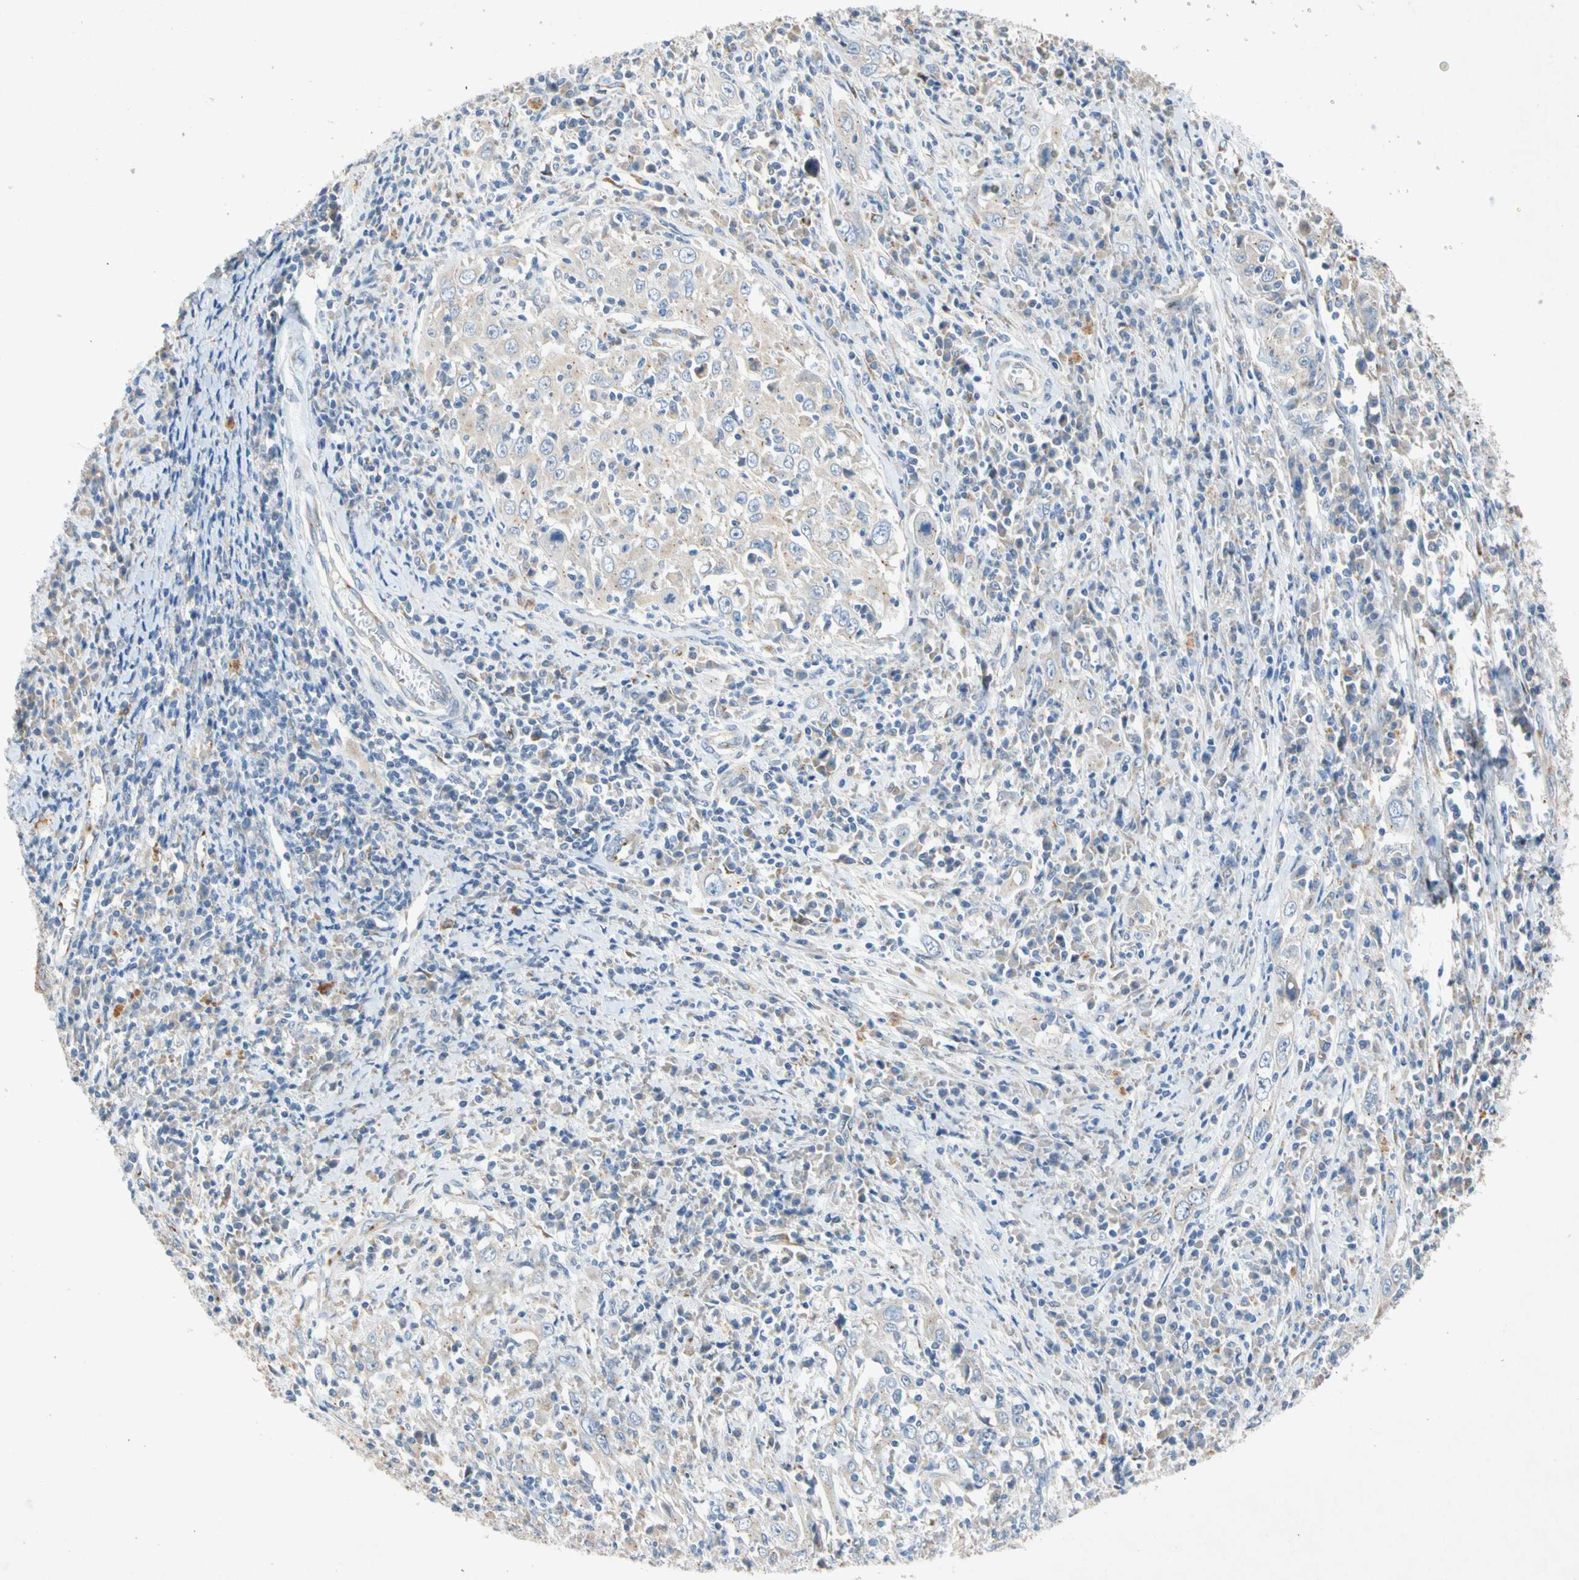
{"staining": {"intensity": "negative", "quantity": "none", "location": "none"}, "tissue": "cervical cancer", "cell_type": "Tumor cells", "image_type": "cancer", "snomed": [{"axis": "morphology", "description": "Squamous cell carcinoma, NOS"}, {"axis": "topography", "description": "Cervix"}], "caption": "This is a histopathology image of immunohistochemistry staining of cervical cancer, which shows no staining in tumor cells.", "gene": "GASK1B", "patient": {"sex": "female", "age": 46}}